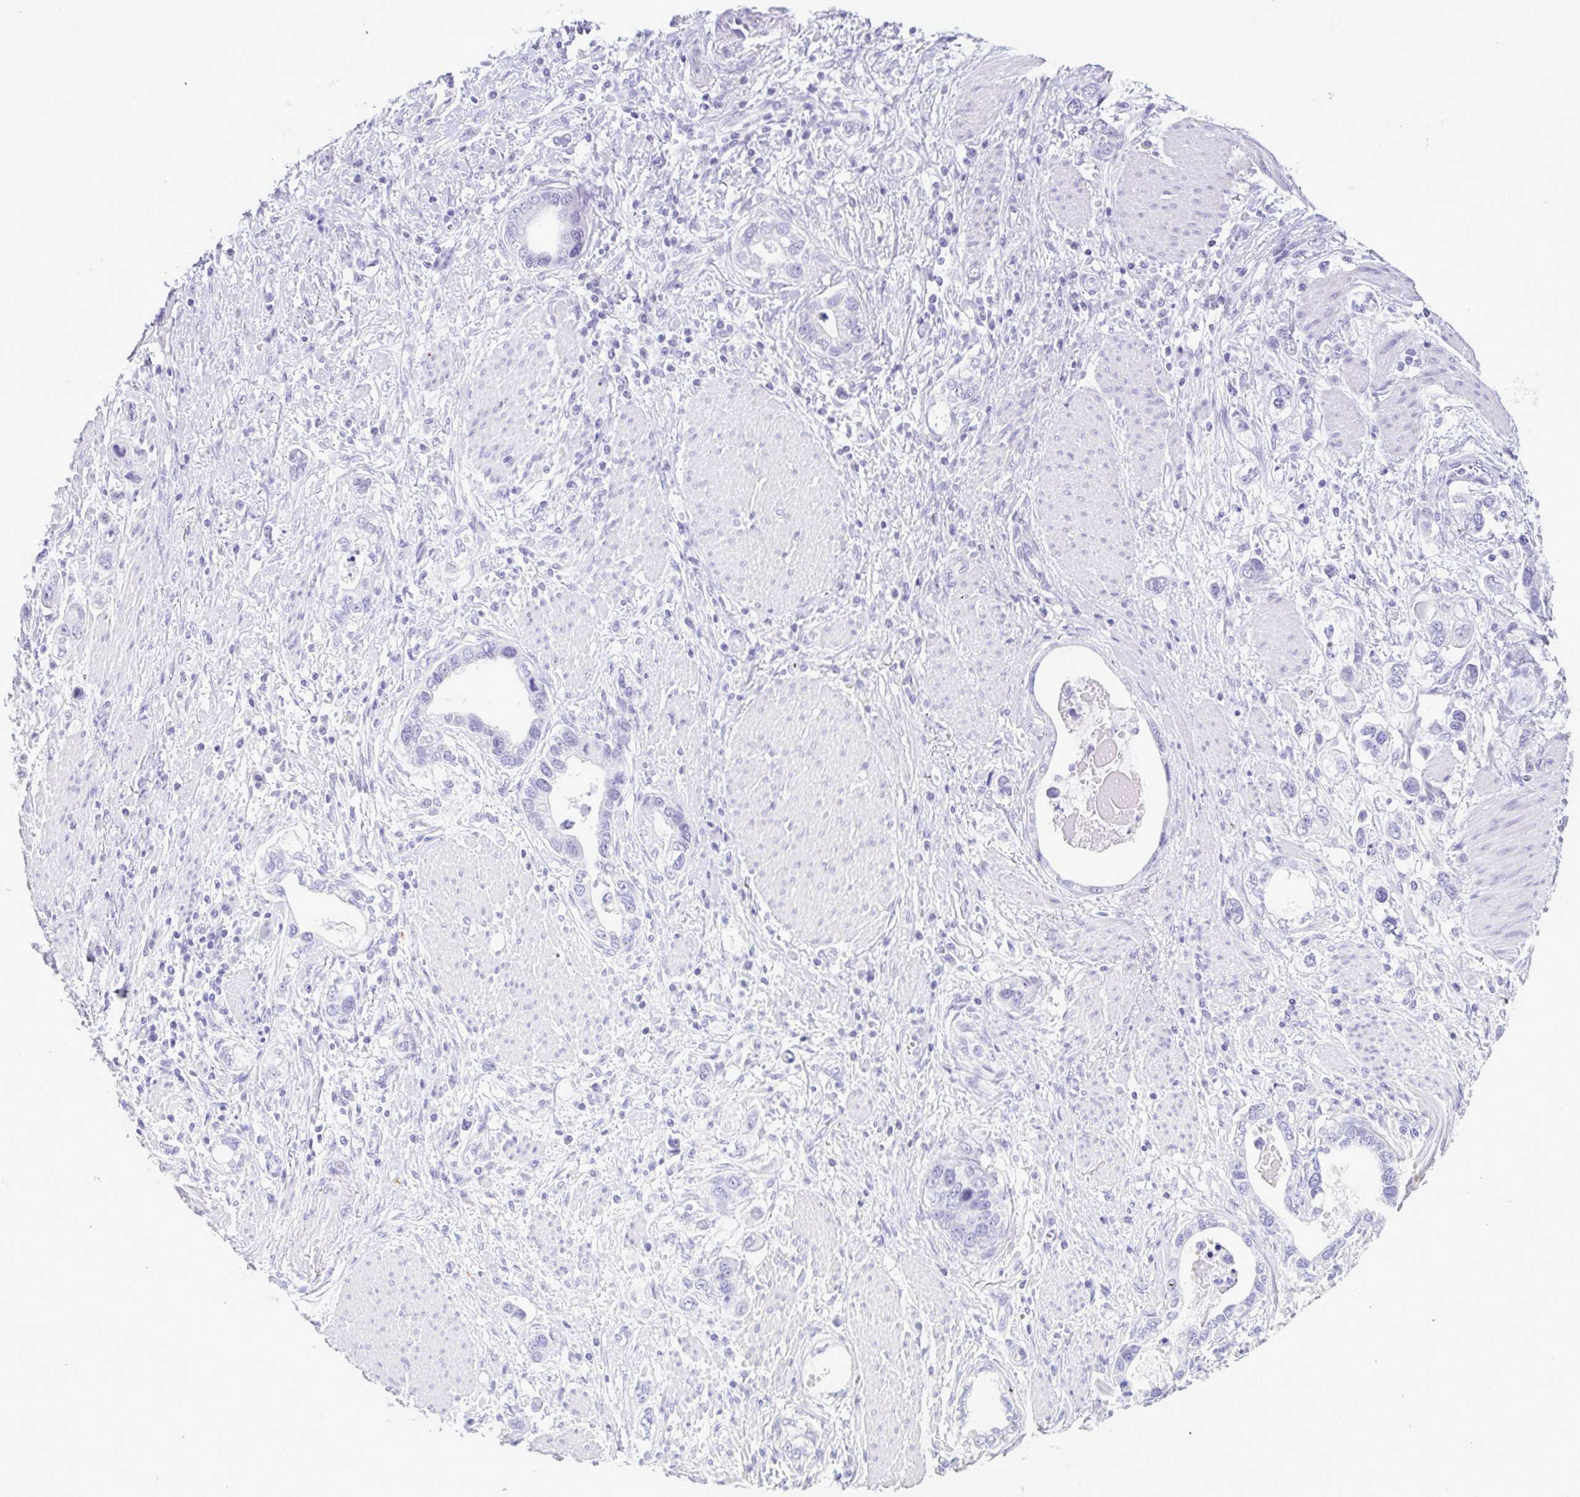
{"staining": {"intensity": "negative", "quantity": "none", "location": "none"}, "tissue": "stomach cancer", "cell_type": "Tumor cells", "image_type": "cancer", "snomed": [{"axis": "morphology", "description": "Adenocarcinoma, NOS"}, {"axis": "topography", "description": "Stomach, lower"}], "caption": "Histopathology image shows no protein expression in tumor cells of adenocarcinoma (stomach) tissue.", "gene": "LTF", "patient": {"sex": "female", "age": 93}}